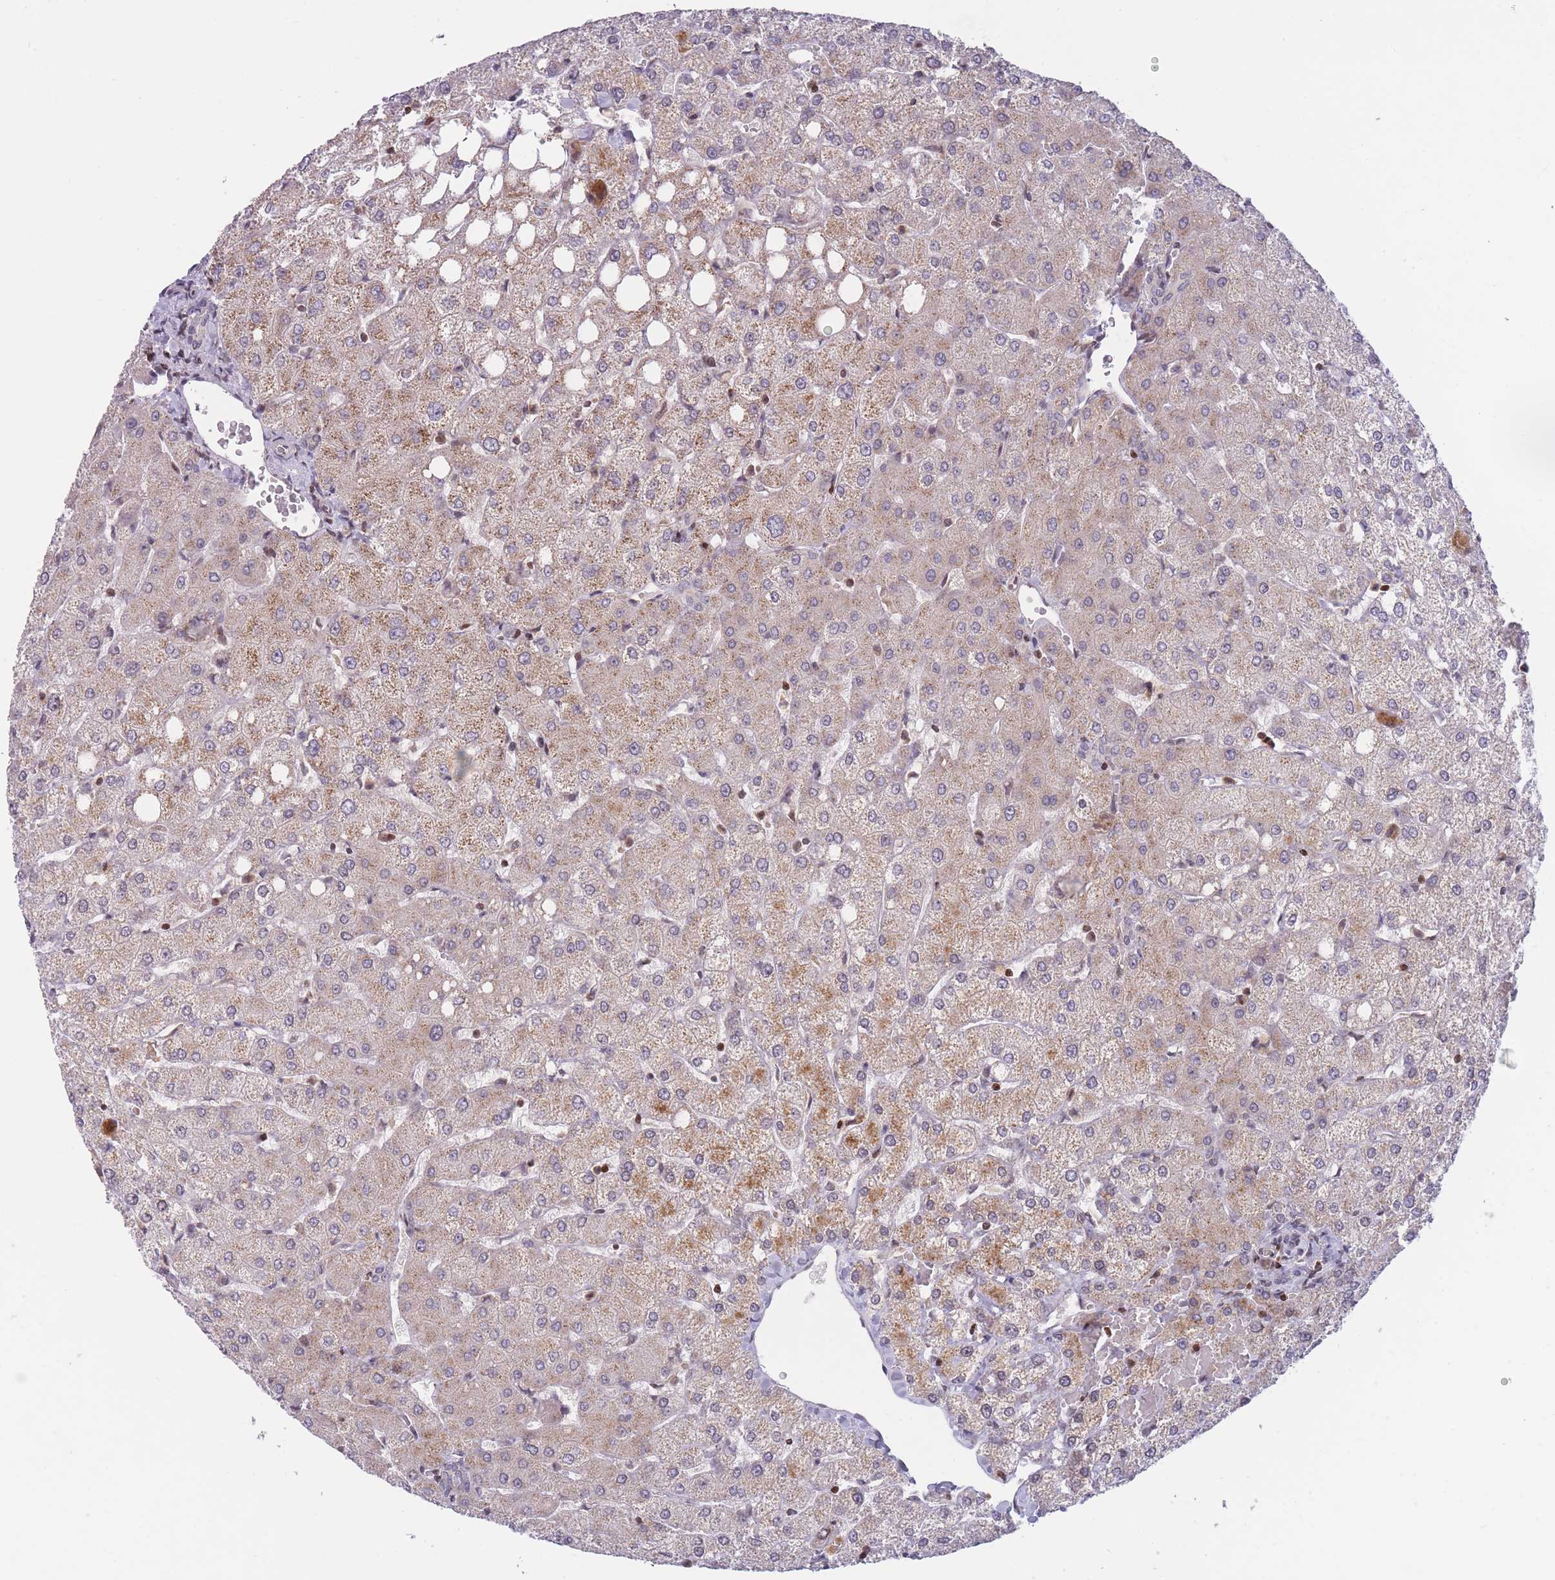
{"staining": {"intensity": "negative", "quantity": "none", "location": "none"}, "tissue": "liver", "cell_type": "Cholangiocytes", "image_type": "normal", "snomed": [{"axis": "morphology", "description": "Normal tissue, NOS"}, {"axis": "topography", "description": "Liver"}], "caption": "Immunohistochemistry micrograph of benign human liver stained for a protein (brown), which reveals no positivity in cholangiocytes. (DAB immunohistochemistry visualized using brightfield microscopy, high magnification).", "gene": "SLC35F5", "patient": {"sex": "female", "age": 54}}